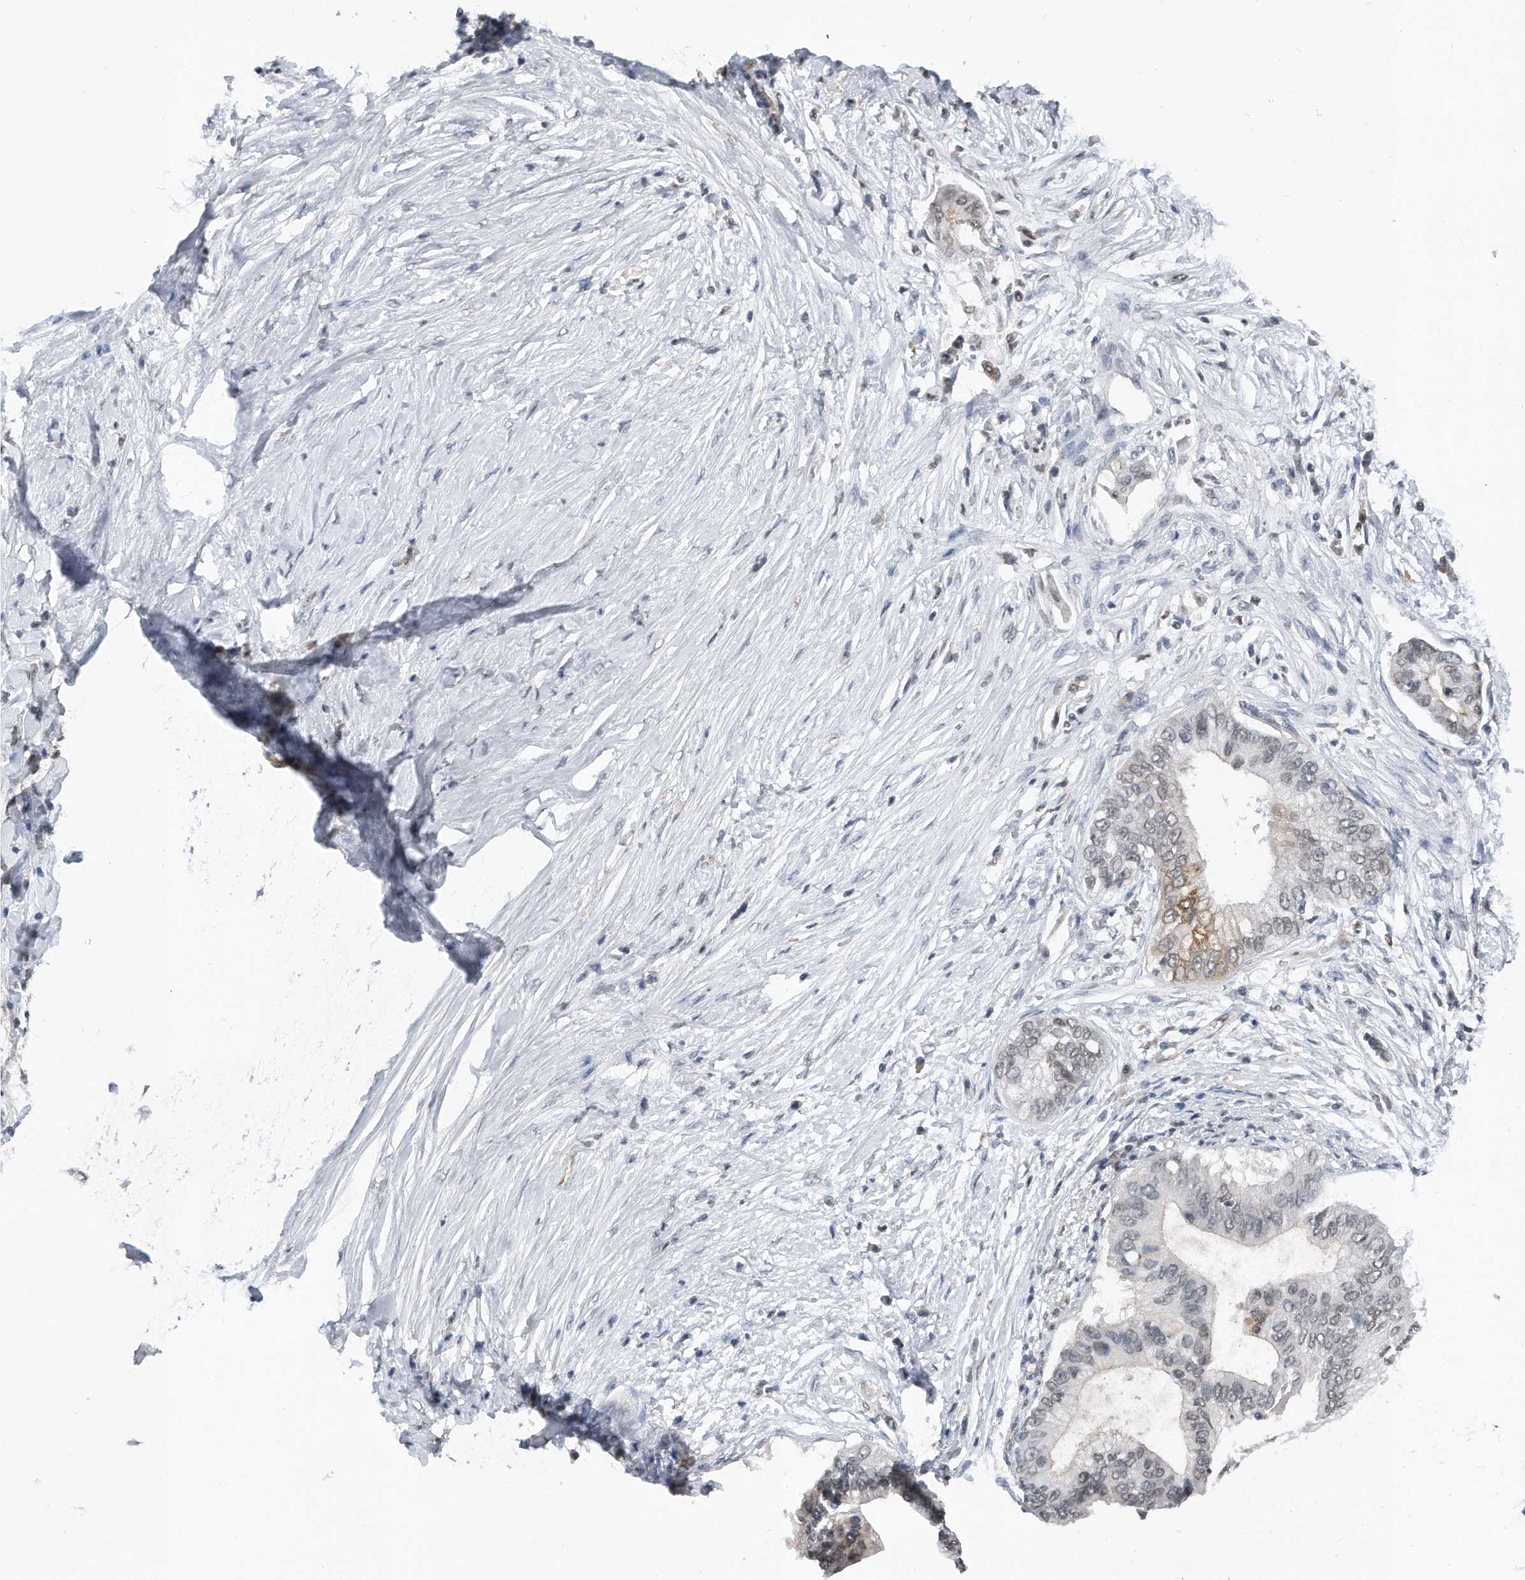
{"staining": {"intensity": "moderate", "quantity": "<25%", "location": "cytoplasmic/membranous"}, "tissue": "pancreatic cancer", "cell_type": "Tumor cells", "image_type": "cancer", "snomed": [{"axis": "morphology", "description": "Normal tissue, NOS"}, {"axis": "morphology", "description": "Adenocarcinoma, NOS"}, {"axis": "topography", "description": "Pancreas"}, {"axis": "topography", "description": "Peripheral nerve tissue"}], "caption": "Immunohistochemical staining of pancreatic cancer demonstrates low levels of moderate cytoplasmic/membranous protein expression in about <25% of tumor cells.", "gene": "TP53INP1", "patient": {"sex": "male", "age": 59}}